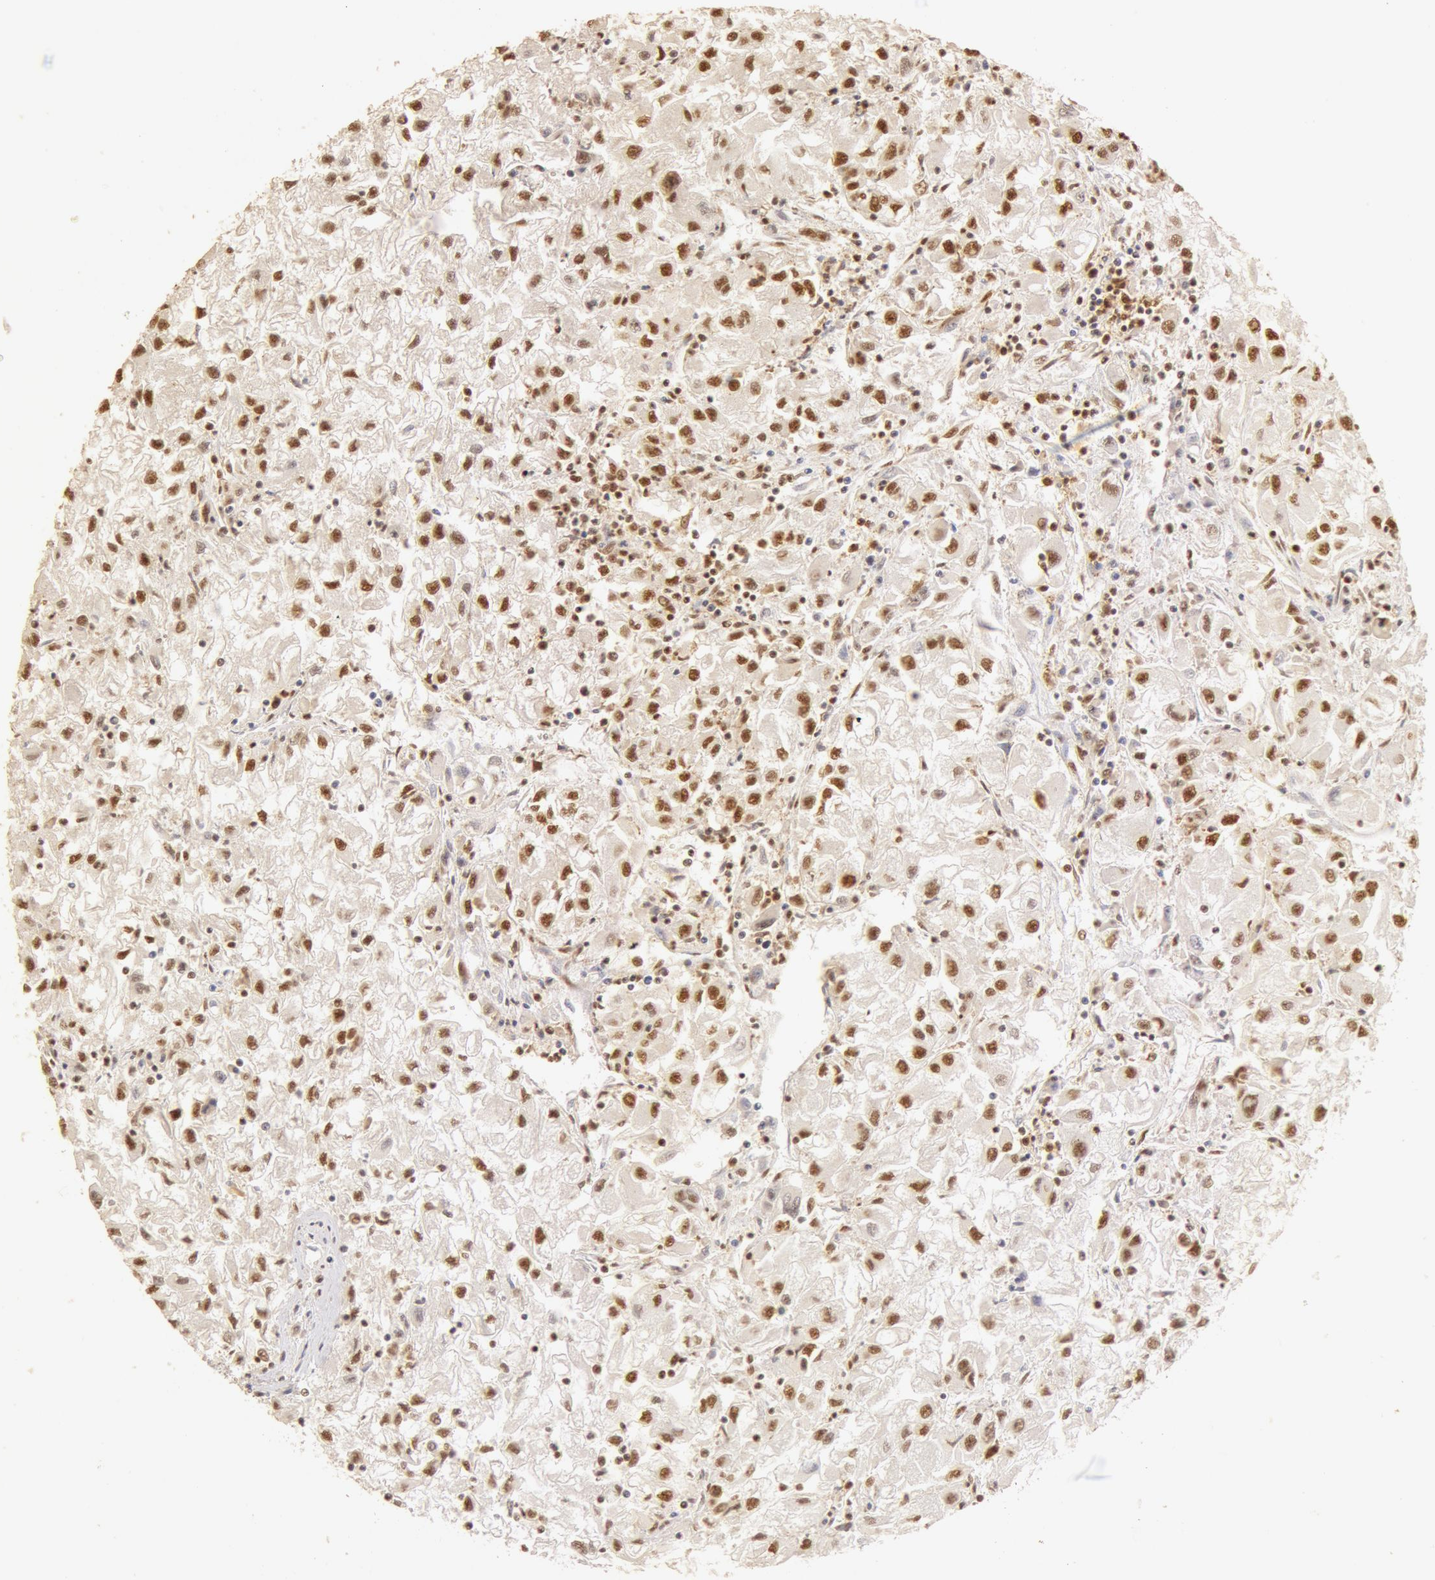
{"staining": {"intensity": "moderate", "quantity": ">75%", "location": "cytoplasmic/membranous,nuclear"}, "tissue": "renal cancer", "cell_type": "Tumor cells", "image_type": "cancer", "snomed": [{"axis": "morphology", "description": "Adenocarcinoma, NOS"}, {"axis": "topography", "description": "Kidney"}], "caption": "About >75% of tumor cells in renal adenocarcinoma exhibit moderate cytoplasmic/membranous and nuclear protein expression as visualized by brown immunohistochemical staining.", "gene": "SNRNP70", "patient": {"sex": "male", "age": 59}}